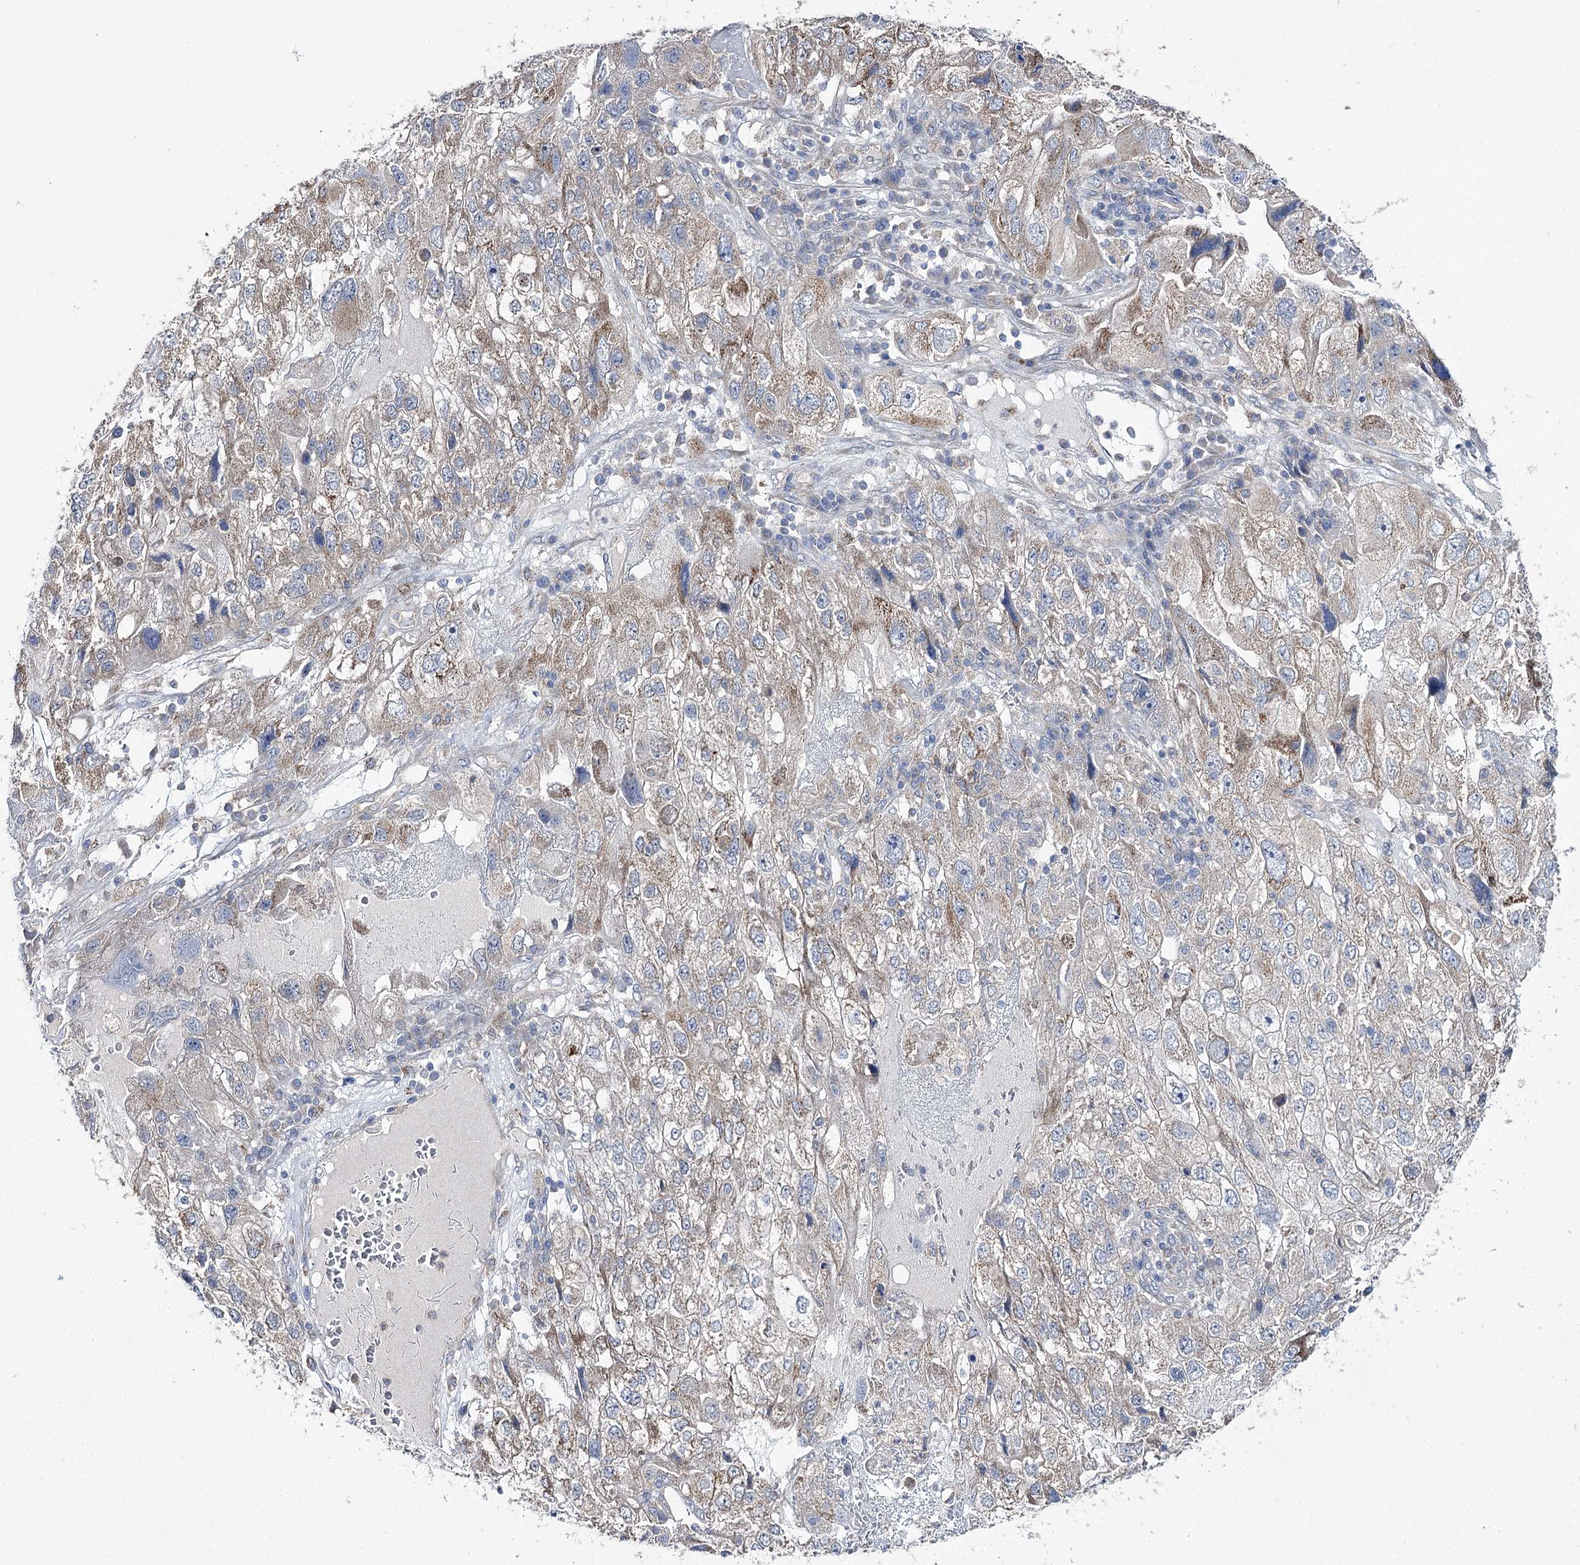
{"staining": {"intensity": "moderate", "quantity": "<25%", "location": "cytoplasmic/membranous"}, "tissue": "endometrial cancer", "cell_type": "Tumor cells", "image_type": "cancer", "snomed": [{"axis": "morphology", "description": "Adenocarcinoma, NOS"}, {"axis": "topography", "description": "Endometrium"}], "caption": "Endometrial cancer (adenocarcinoma) tissue reveals moderate cytoplasmic/membranous staining in approximately <25% of tumor cells, visualized by immunohistochemistry.", "gene": "AURKC", "patient": {"sex": "female", "age": 49}}